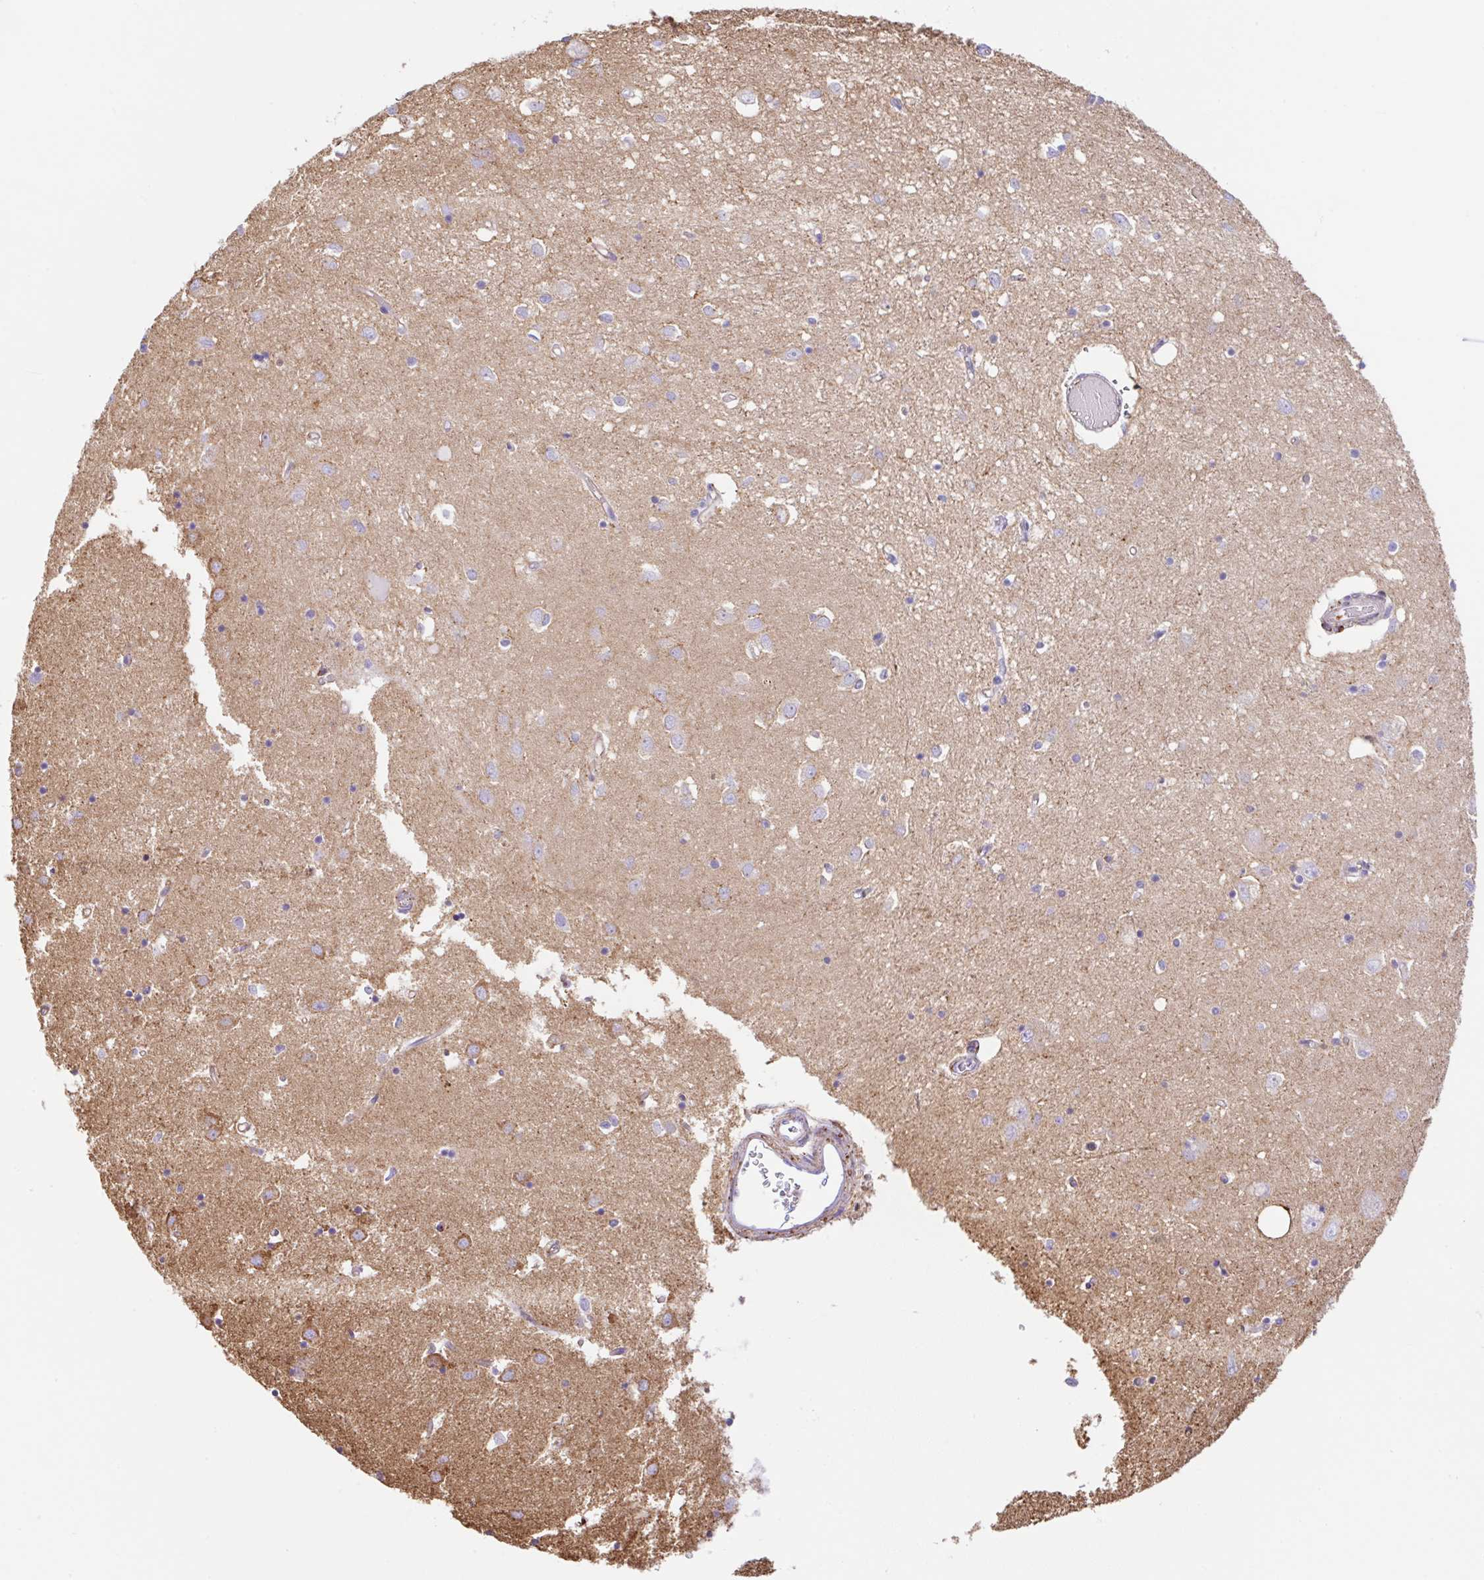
{"staining": {"intensity": "negative", "quantity": "none", "location": "none"}, "tissue": "caudate", "cell_type": "Glial cells", "image_type": "normal", "snomed": [{"axis": "morphology", "description": "Normal tissue, NOS"}, {"axis": "topography", "description": "Lateral ventricle wall"}], "caption": "IHC histopathology image of benign caudate: human caudate stained with DAB (3,3'-diaminobenzidine) displays no significant protein staining in glial cells.", "gene": "MTTP", "patient": {"sex": "male", "age": 70}}